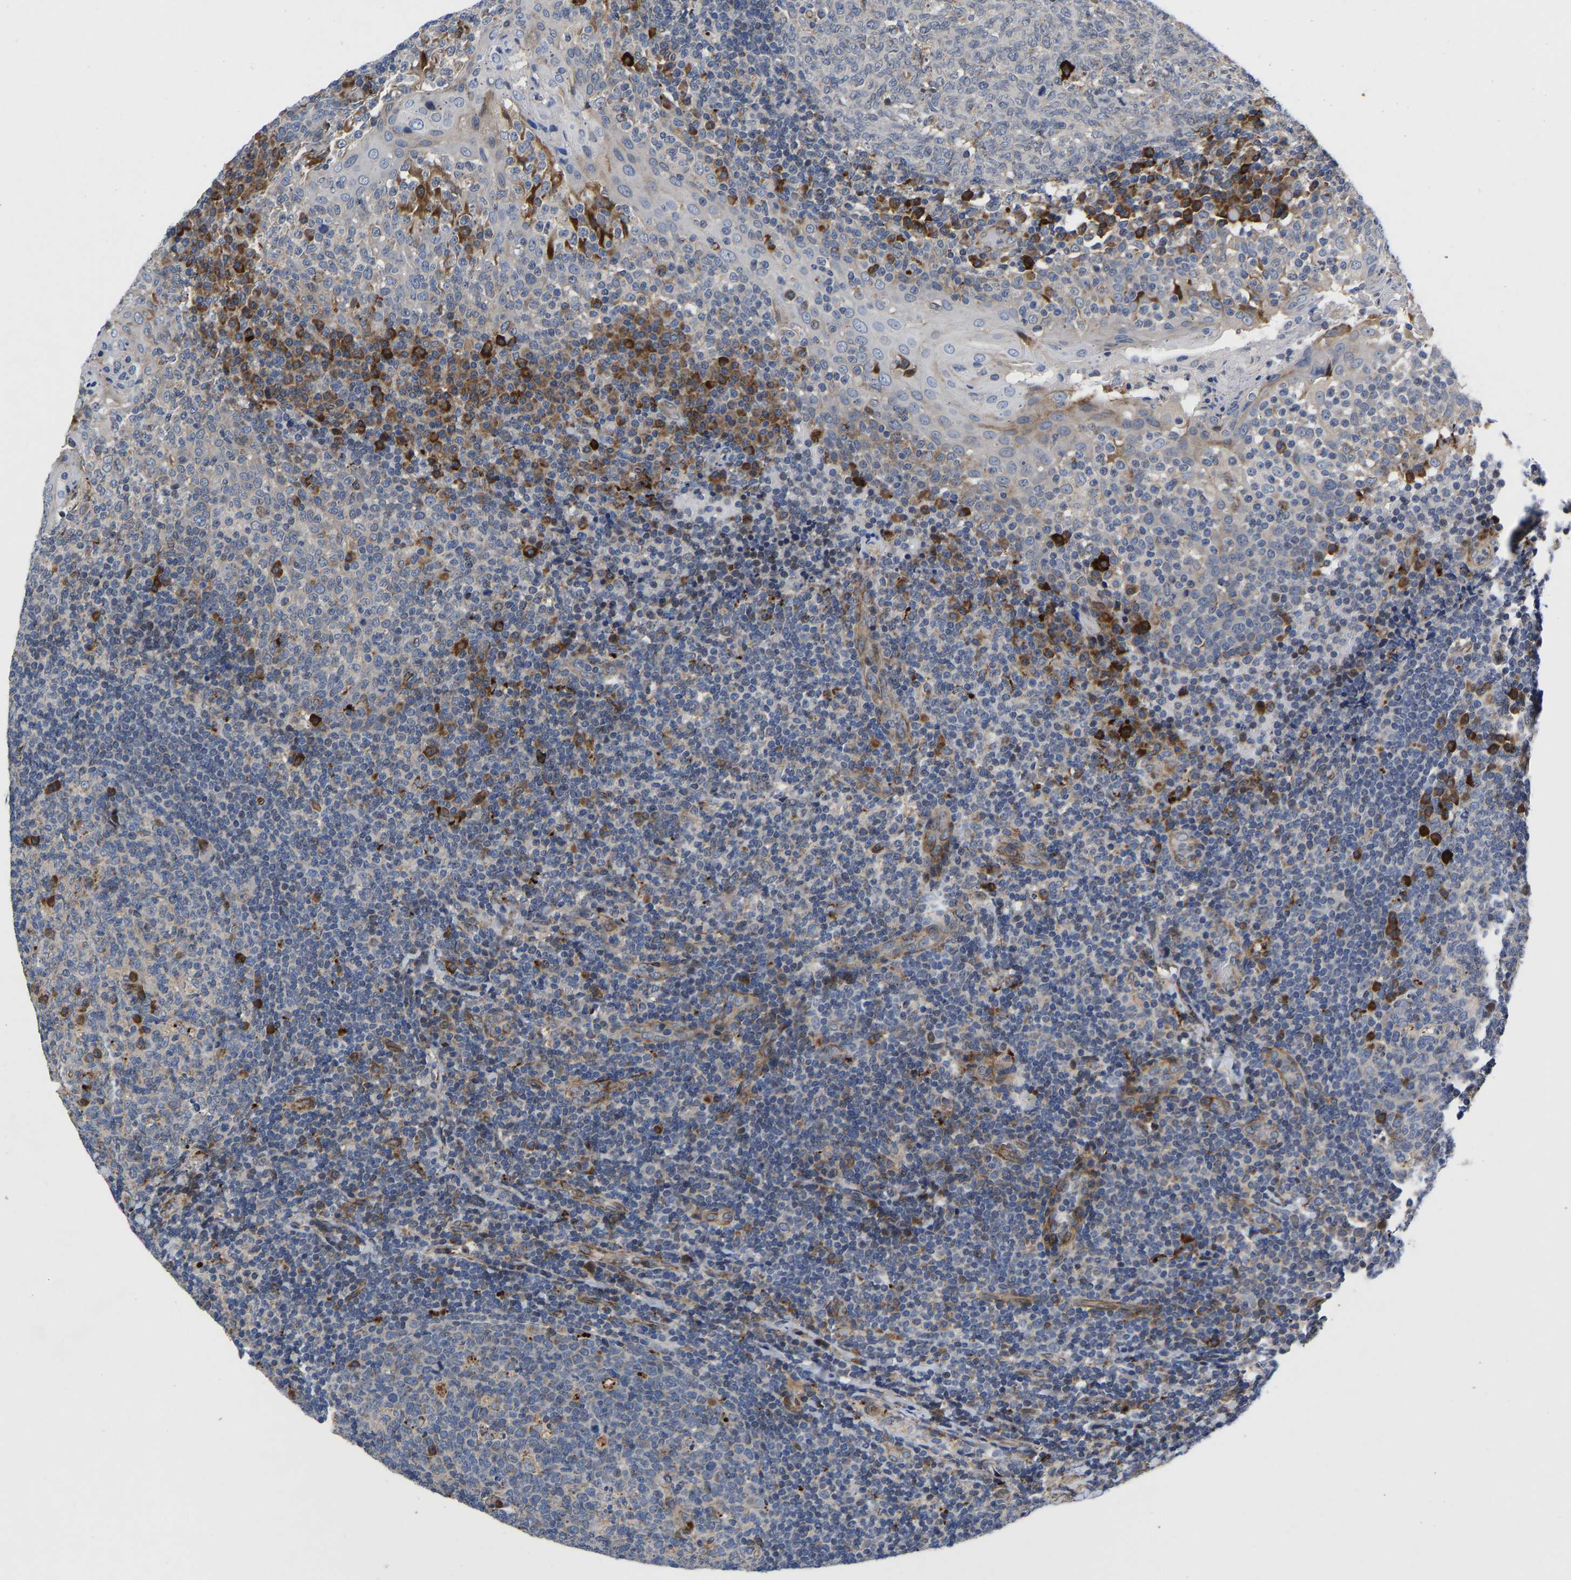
{"staining": {"intensity": "strong", "quantity": "<25%", "location": "cytoplasmic/membranous,nuclear"}, "tissue": "tonsil", "cell_type": "Germinal center cells", "image_type": "normal", "snomed": [{"axis": "morphology", "description": "Normal tissue, NOS"}, {"axis": "topography", "description": "Tonsil"}], "caption": "Human tonsil stained for a protein (brown) displays strong cytoplasmic/membranous,nuclear positive expression in about <25% of germinal center cells.", "gene": "TMEM38B", "patient": {"sex": "female", "age": 19}}